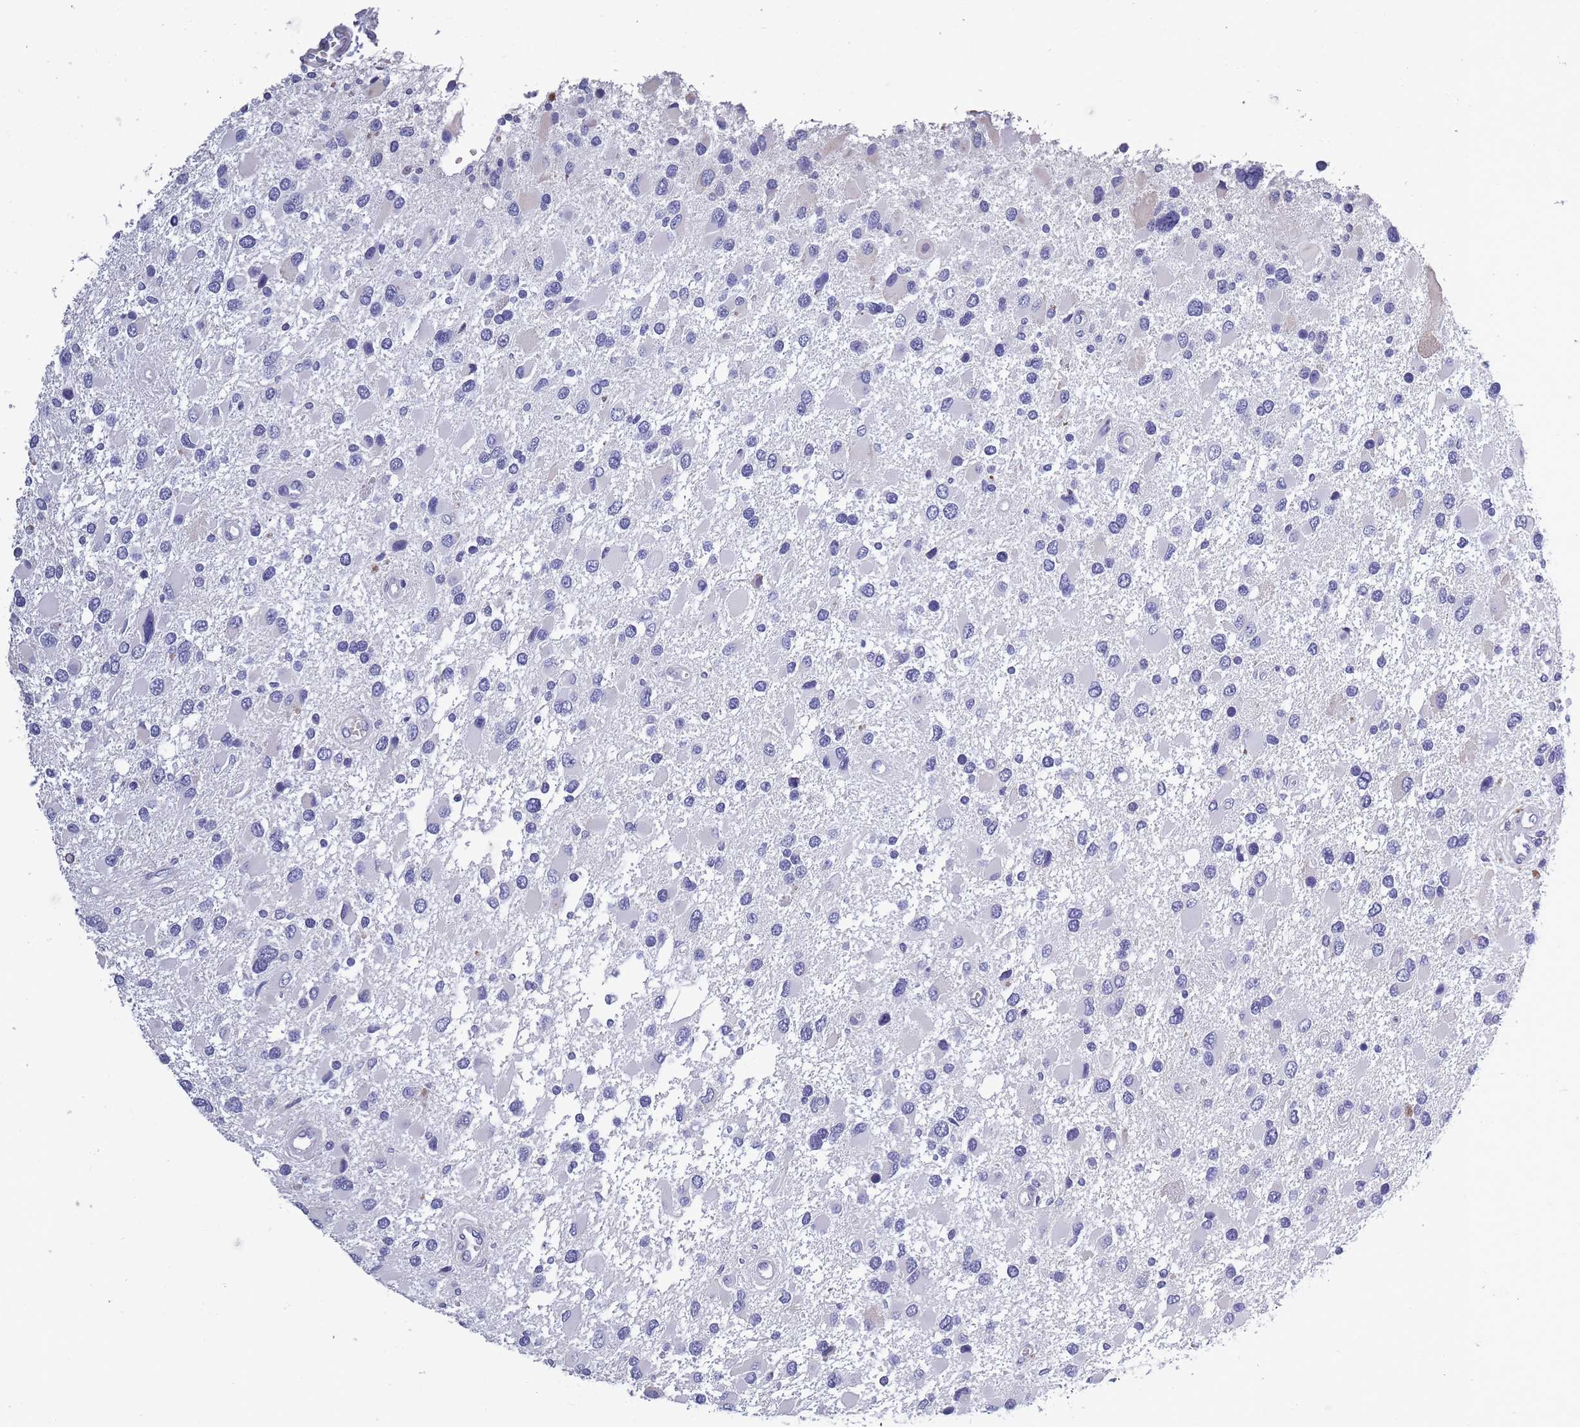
{"staining": {"intensity": "negative", "quantity": "none", "location": "none"}, "tissue": "glioma", "cell_type": "Tumor cells", "image_type": "cancer", "snomed": [{"axis": "morphology", "description": "Glioma, malignant, High grade"}, {"axis": "topography", "description": "Brain"}], "caption": "Immunohistochemistry micrograph of neoplastic tissue: glioma stained with DAB (3,3'-diaminobenzidine) exhibits no significant protein staining in tumor cells.", "gene": "OR4C5", "patient": {"sex": "male", "age": 53}}